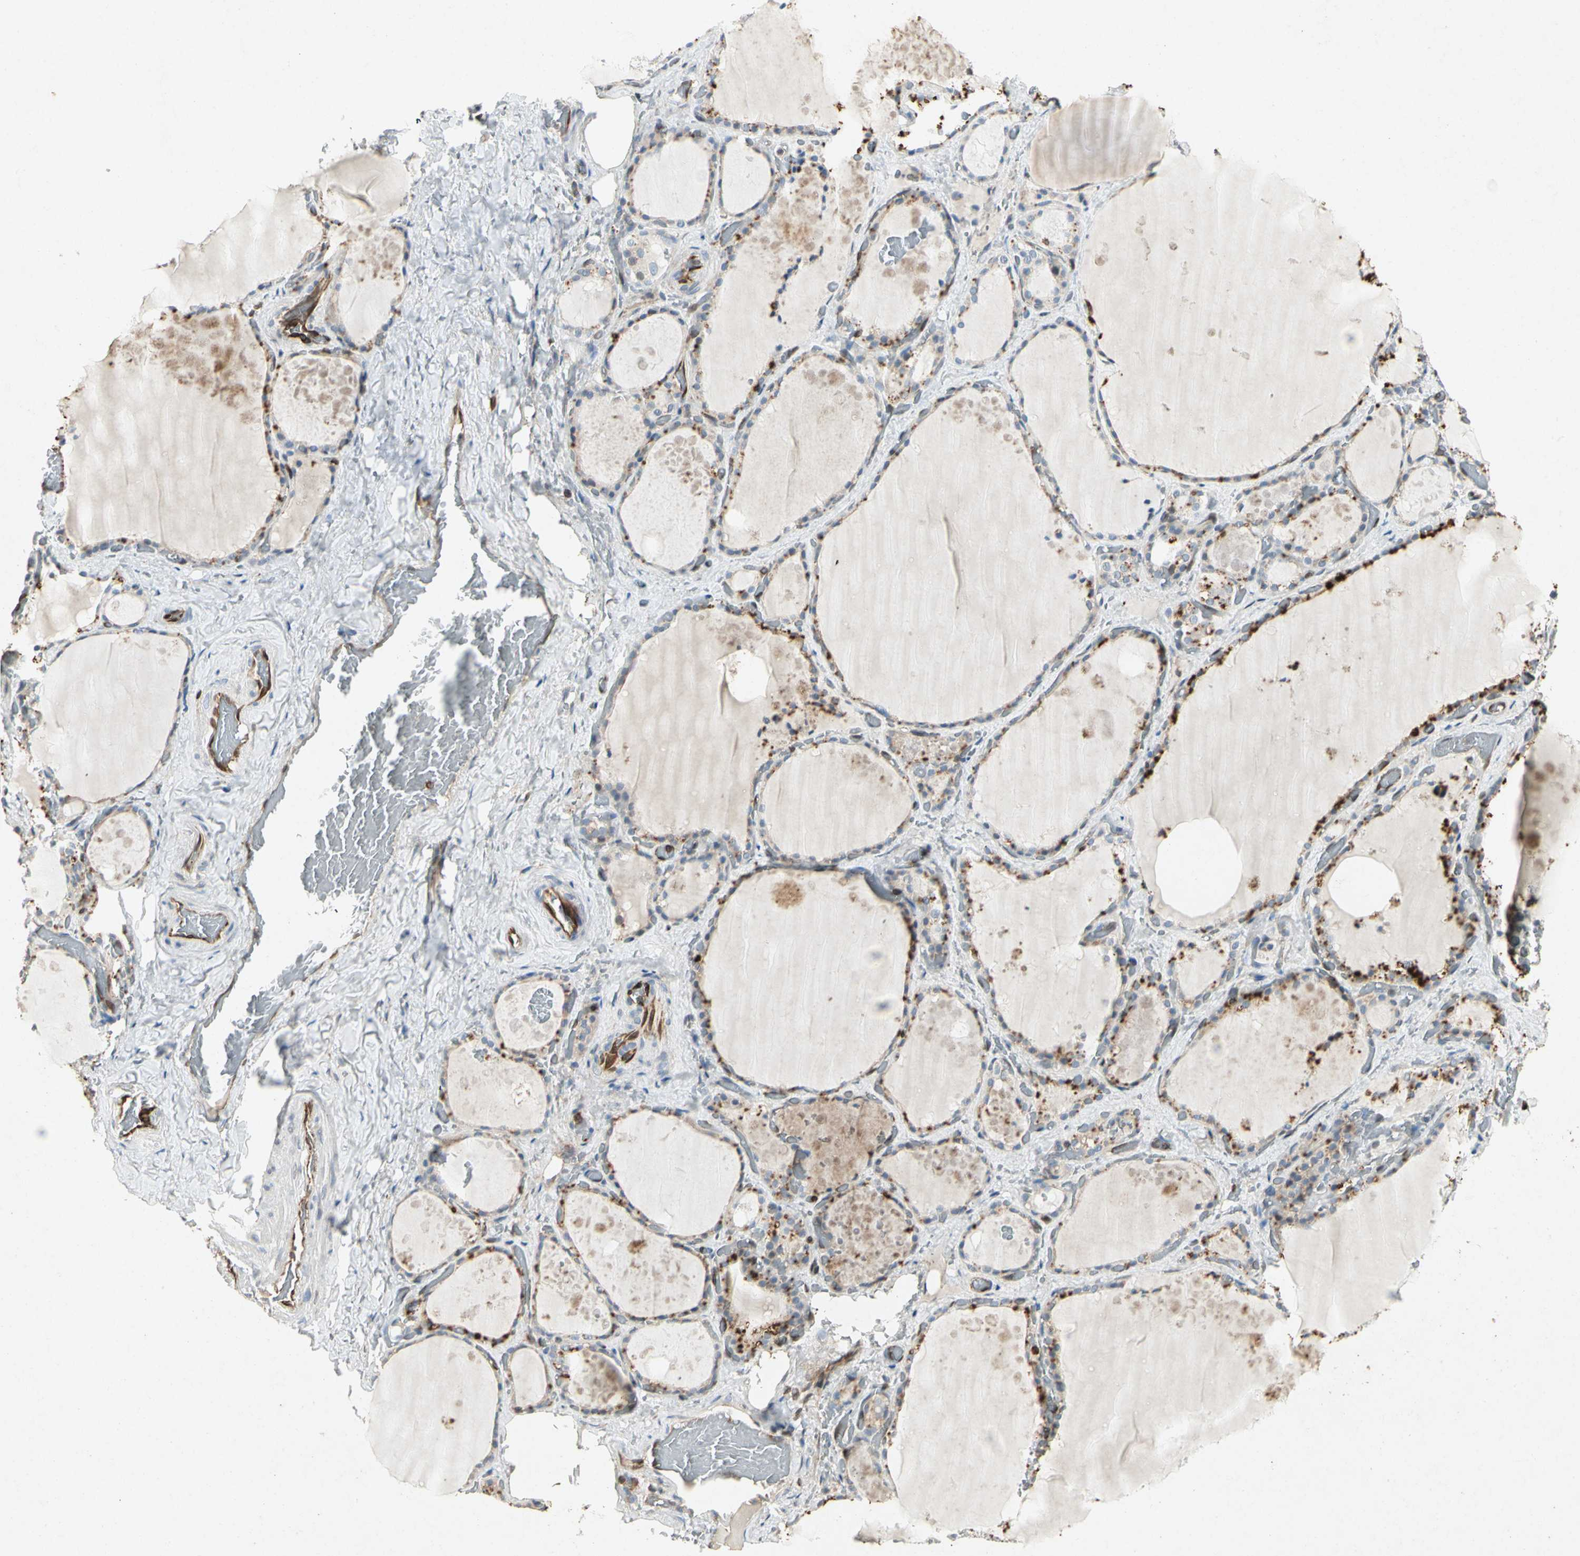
{"staining": {"intensity": "moderate", "quantity": ">75%", "location": "cytoplasmic/membranous"}, "tissue": "thyroid gland", "cell_type": "Glandular cells", "image_type": "normal", "snomed": [{"axis": "morphology", "description": "Normal tissue, NOS"}, {"axis": "topography", "description": "Thyroid gland"}], "caption": "IHC of normal human thyroid gland displays medium levels of moderate cytoplasmic/membranous positivity in approximately >75% of glandular cells.", "gene": "TAPBP", "patient": {"sex": "male", "age": 61}}